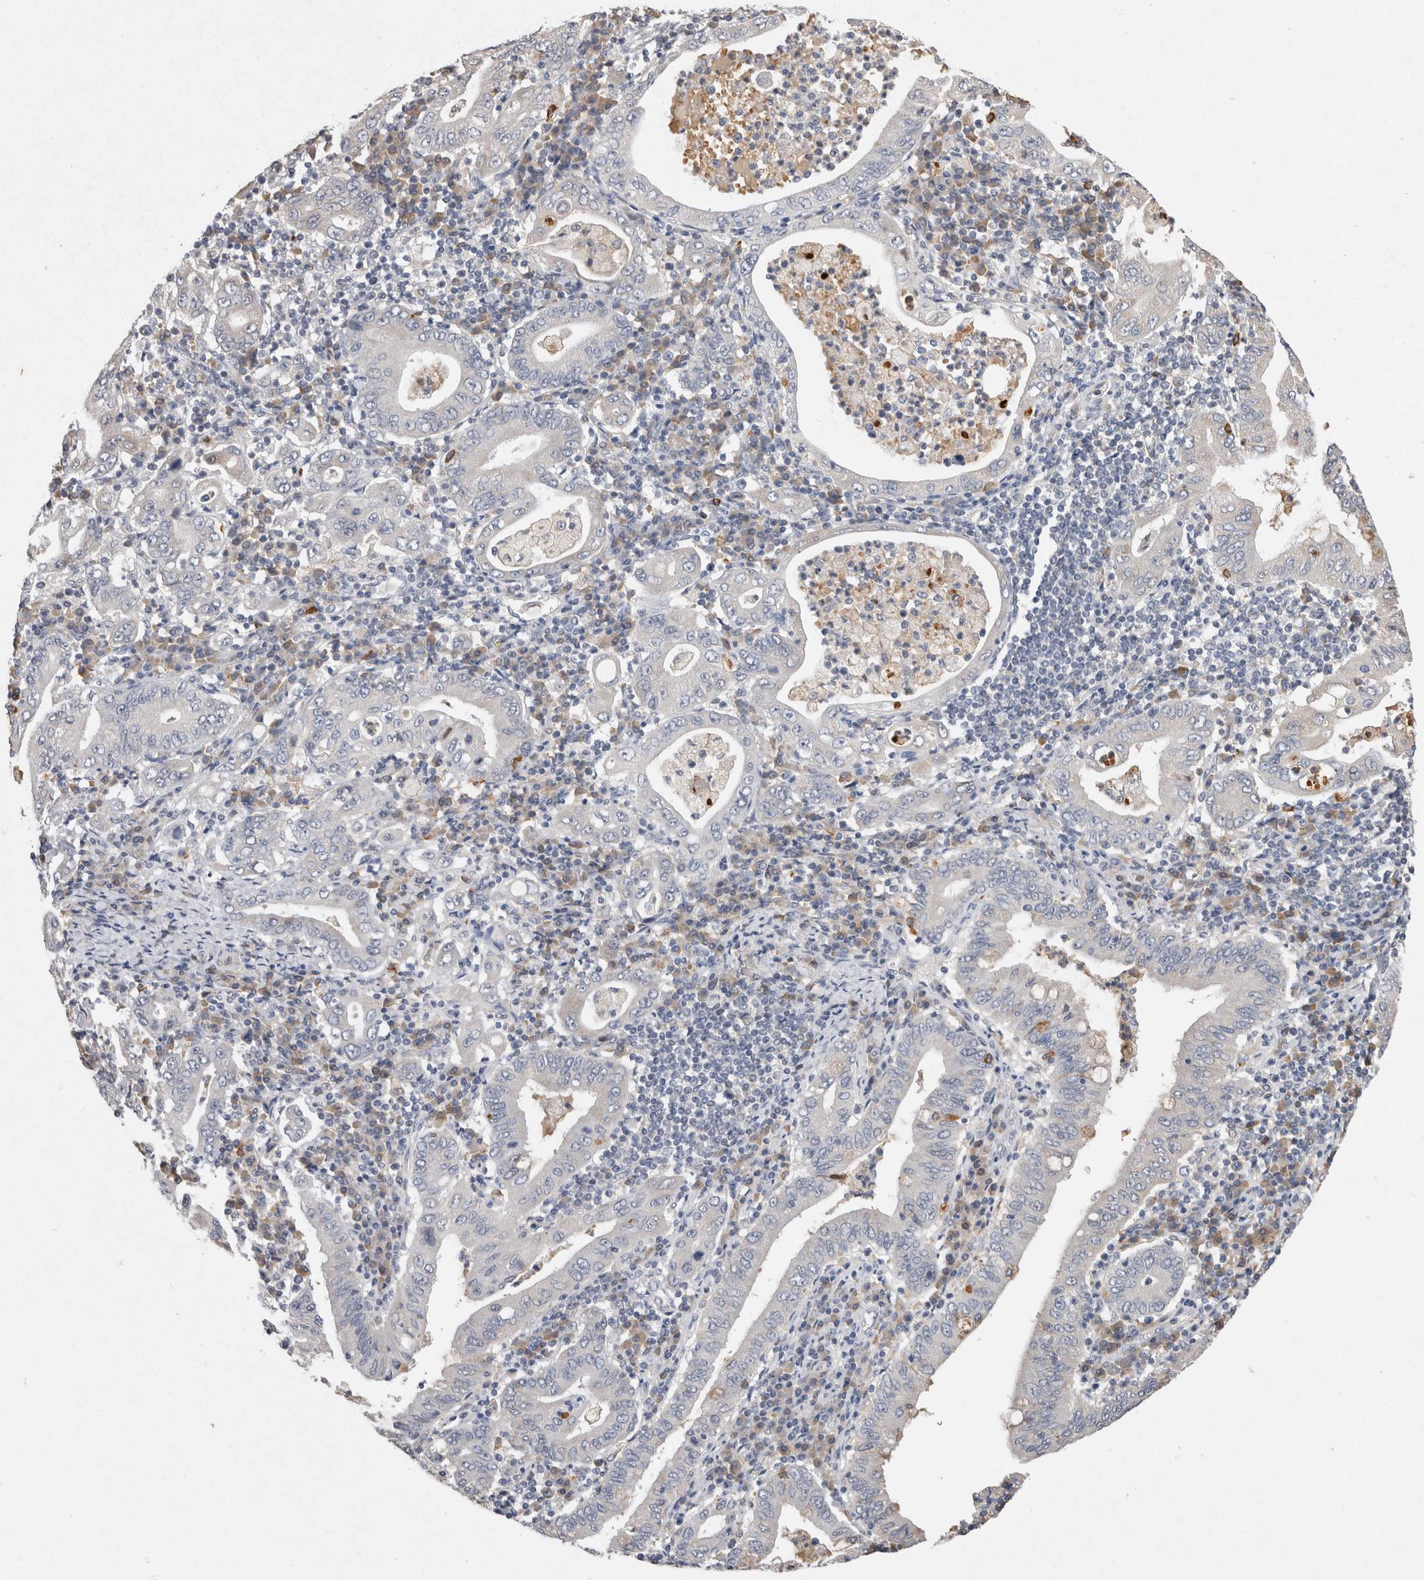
{"staining": {"intensity": "negative", "quantity": "none", "location": "none"}, "tissue": "stomach cancer", "cell_type": "Tumor cells", "image_type": "cancer", "snomed": [{"axis": "morphology", "description": "Normal tissue, NOS"}, {"axis": "morphology", "description": "Adenocarcinoma, NOS"}, {"axis": "topography", "description": "Esophagus"}, {"axis": "topography", "description": "Stomach, upper"}, {"axis": "topography", "description": "Peripheral nerve tissue"}], "caption": "This is a image of IHC staining of adenocarcinoma (stomach), which shows no expression in tumor cells.", "gene": "VSIG4", "patient": {"sex": "male", "age": 62}}